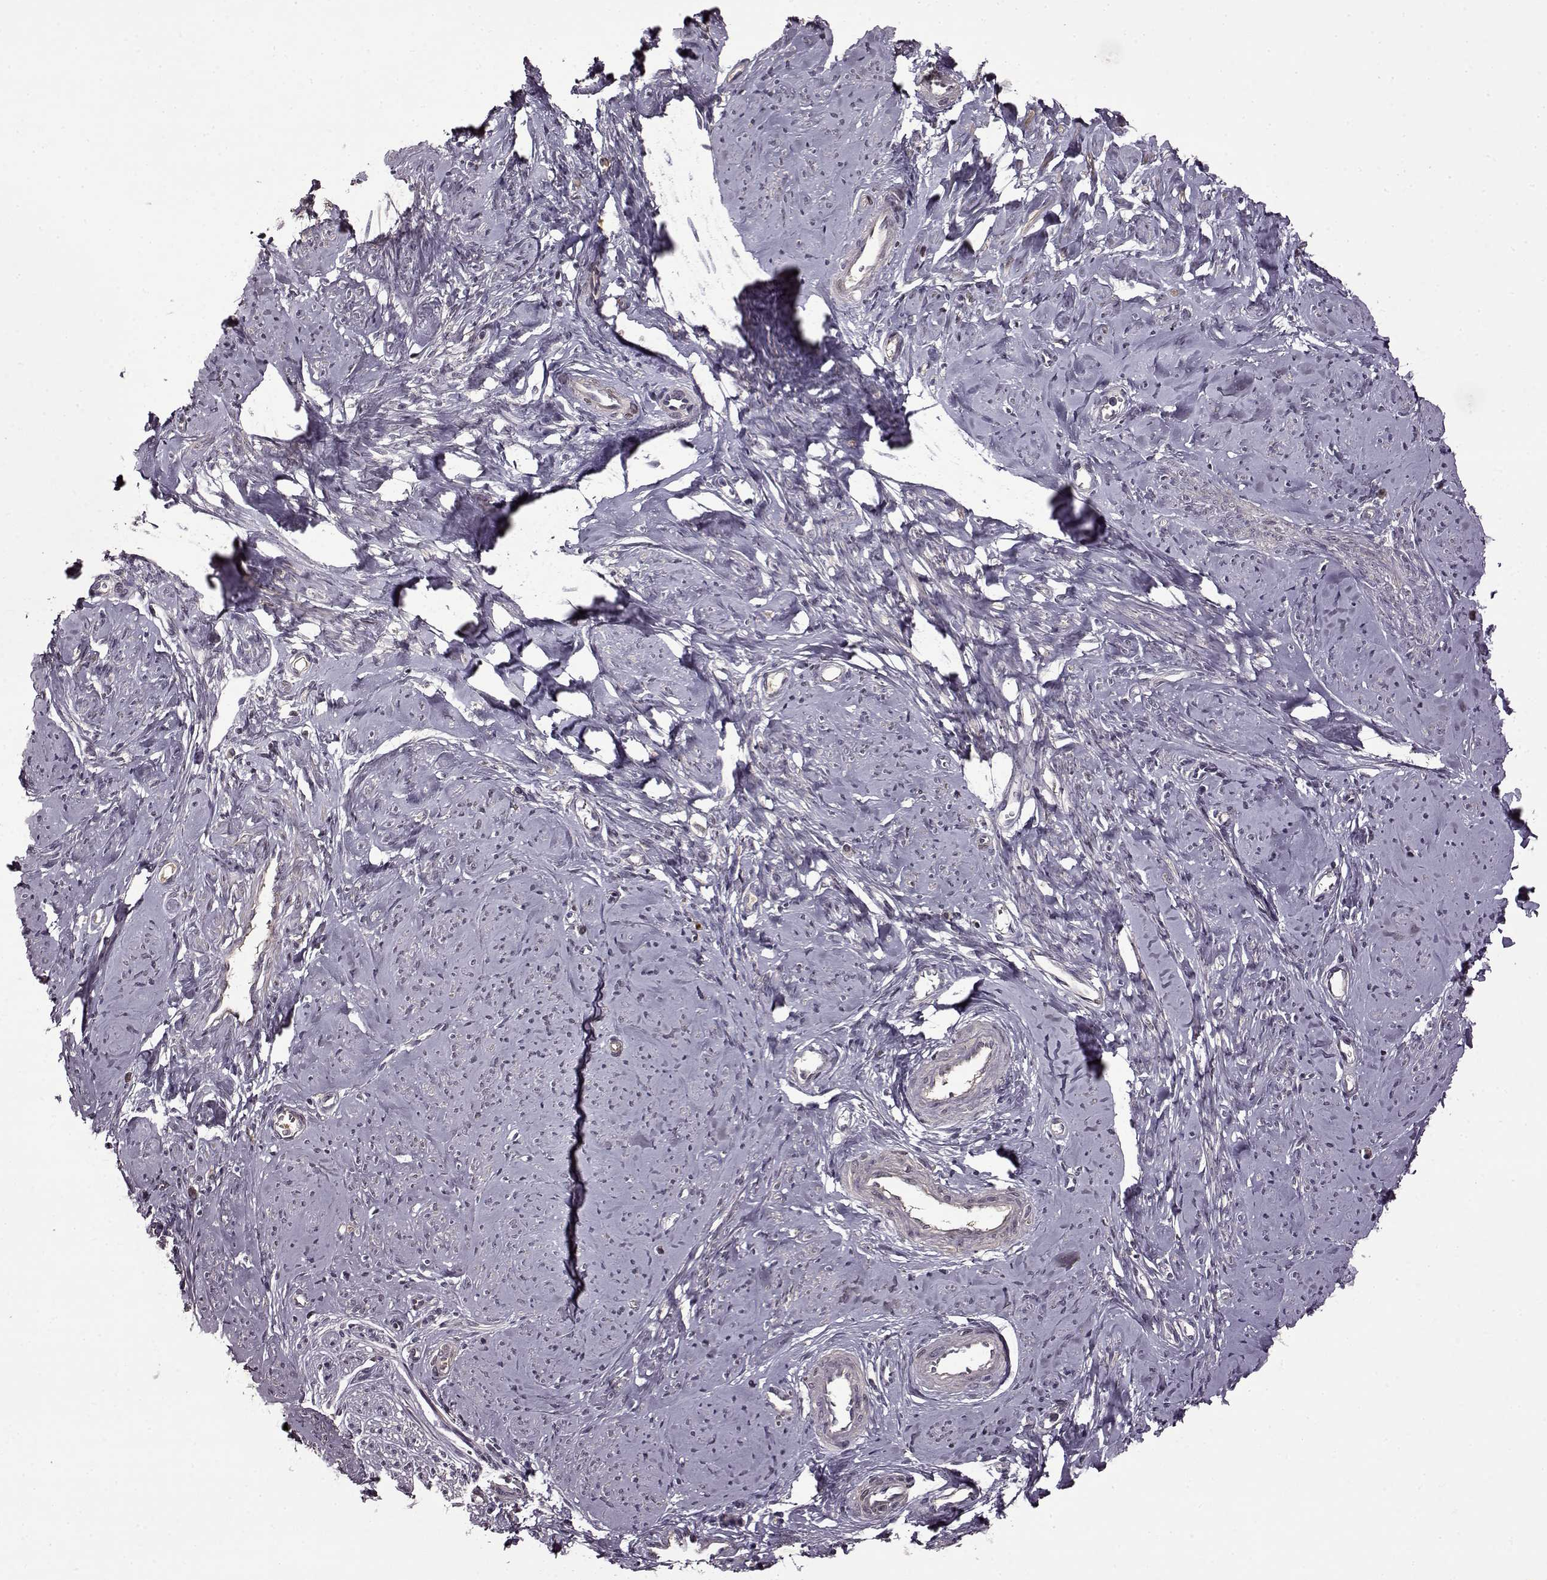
{"staining": {"intensity": "negative", "quantity": "none", "location": "none"}, "tissue": "smooth muscle", "cell_type": "Smooth muscle cells", "image_type": "normal", "snomed": [{"axis": "morphology", "description": "Normal tissue, NOS"}, {"axis": "topography", "description": "Smooth muscle"}], "caption": "A histopathology image of smooth muscle stained for a protein reveals no brown staining in smooth muscle cells.", "gene": "MAIP1", "patient": {"sex": "female", "age": 48}}